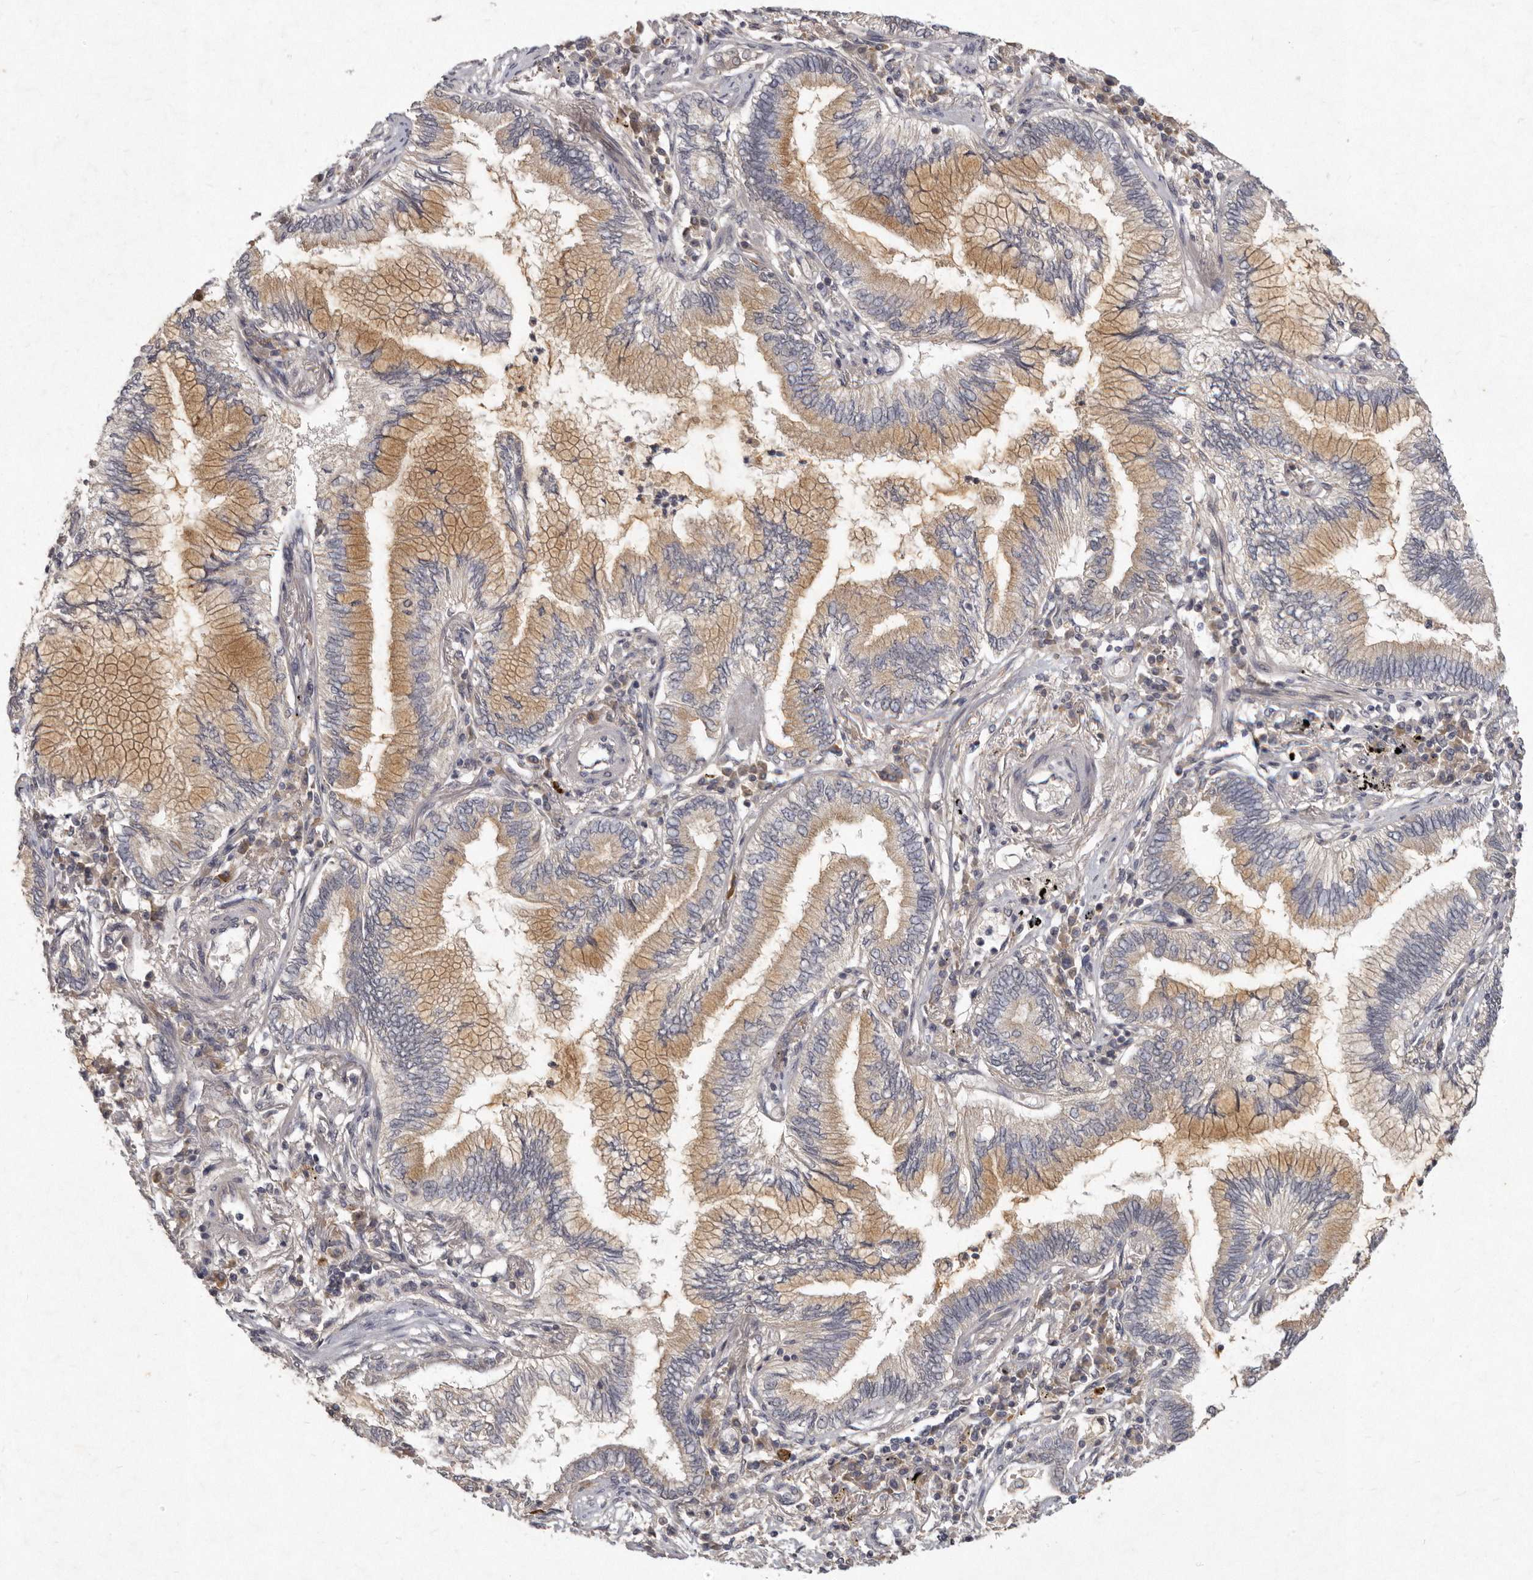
{"staining": {"intensity": "moderate", "quantity": "25%-75%", "location": "cytoplasmic/membranous"}, "tissue": "bronchus", "cell_type": "Respiratory epithelial cells", "image_type": "normal", "snomed": [{"axis": "morphology", "description": "Normal tissue, NOS"}, {"axis": "morphology", "description": "Adenocarcinoma, NOS"}, {"axis": "topography", "description": "Bronchus"}, {"axis": "topography", "description": "Lung"}], "caption": "The photomicrograph exhibits a brown stain indicating the presence of a protein in the cytoplasmic/membranous of respiratory epithelial cells in bronchus.", "gene": "SLC22A1", "patient": {"sex": "female", "age": 70}}